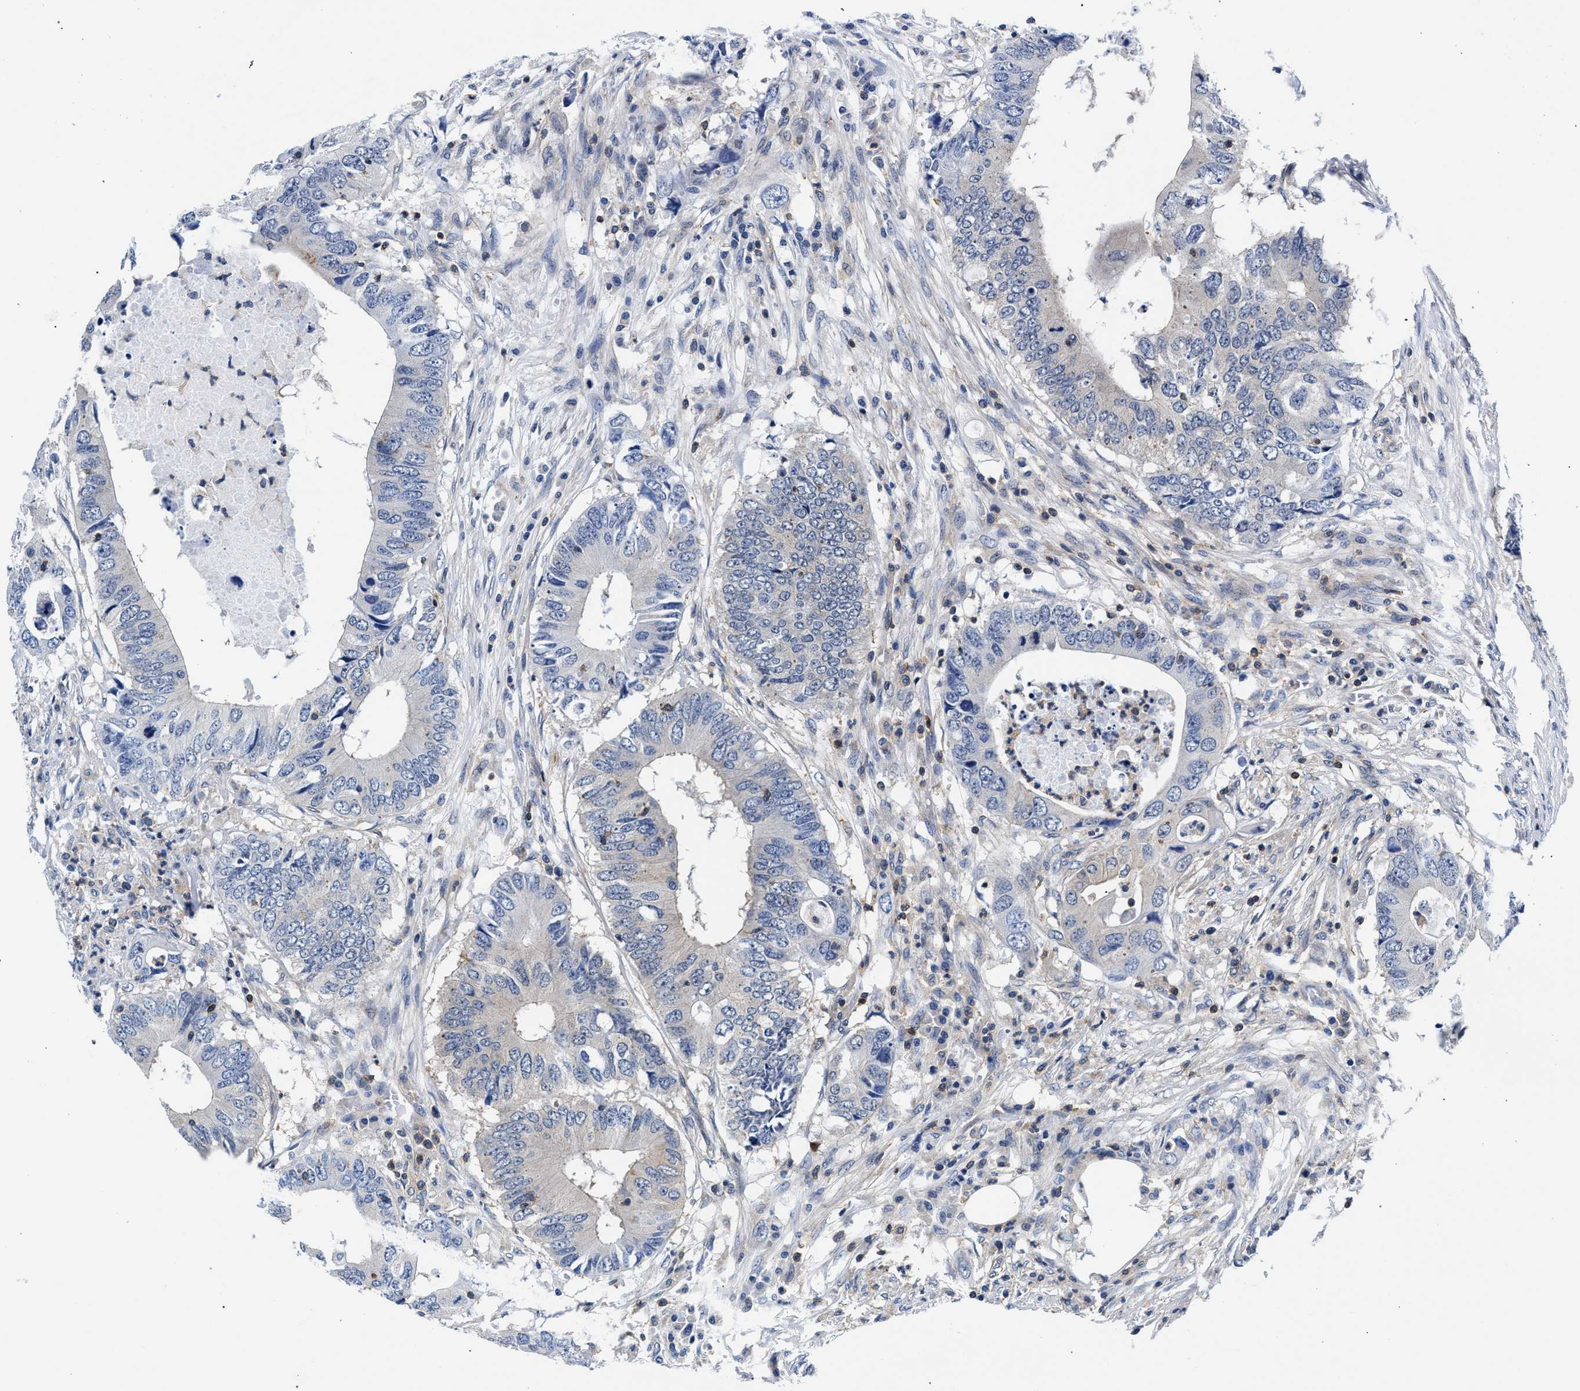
{"staining": {"intensity": "negative", "quantity": "none", "location": "none"}, "tissue": "colorectal cancer", "cell_type": "Tumor cells", "image_type": "cancer", "snomed": [{"axis": "morphology", "description": "Adenocarcinoma, NOS"}, {"axis": "topography", "description": "Colon"}], "caption": "Colorectal adenocarcinoma was stained to show a protein in brown. There is no significant positivity in tumor cells.", "gene": "LASP1", "patient": {"sex": "male", "age": 71}}